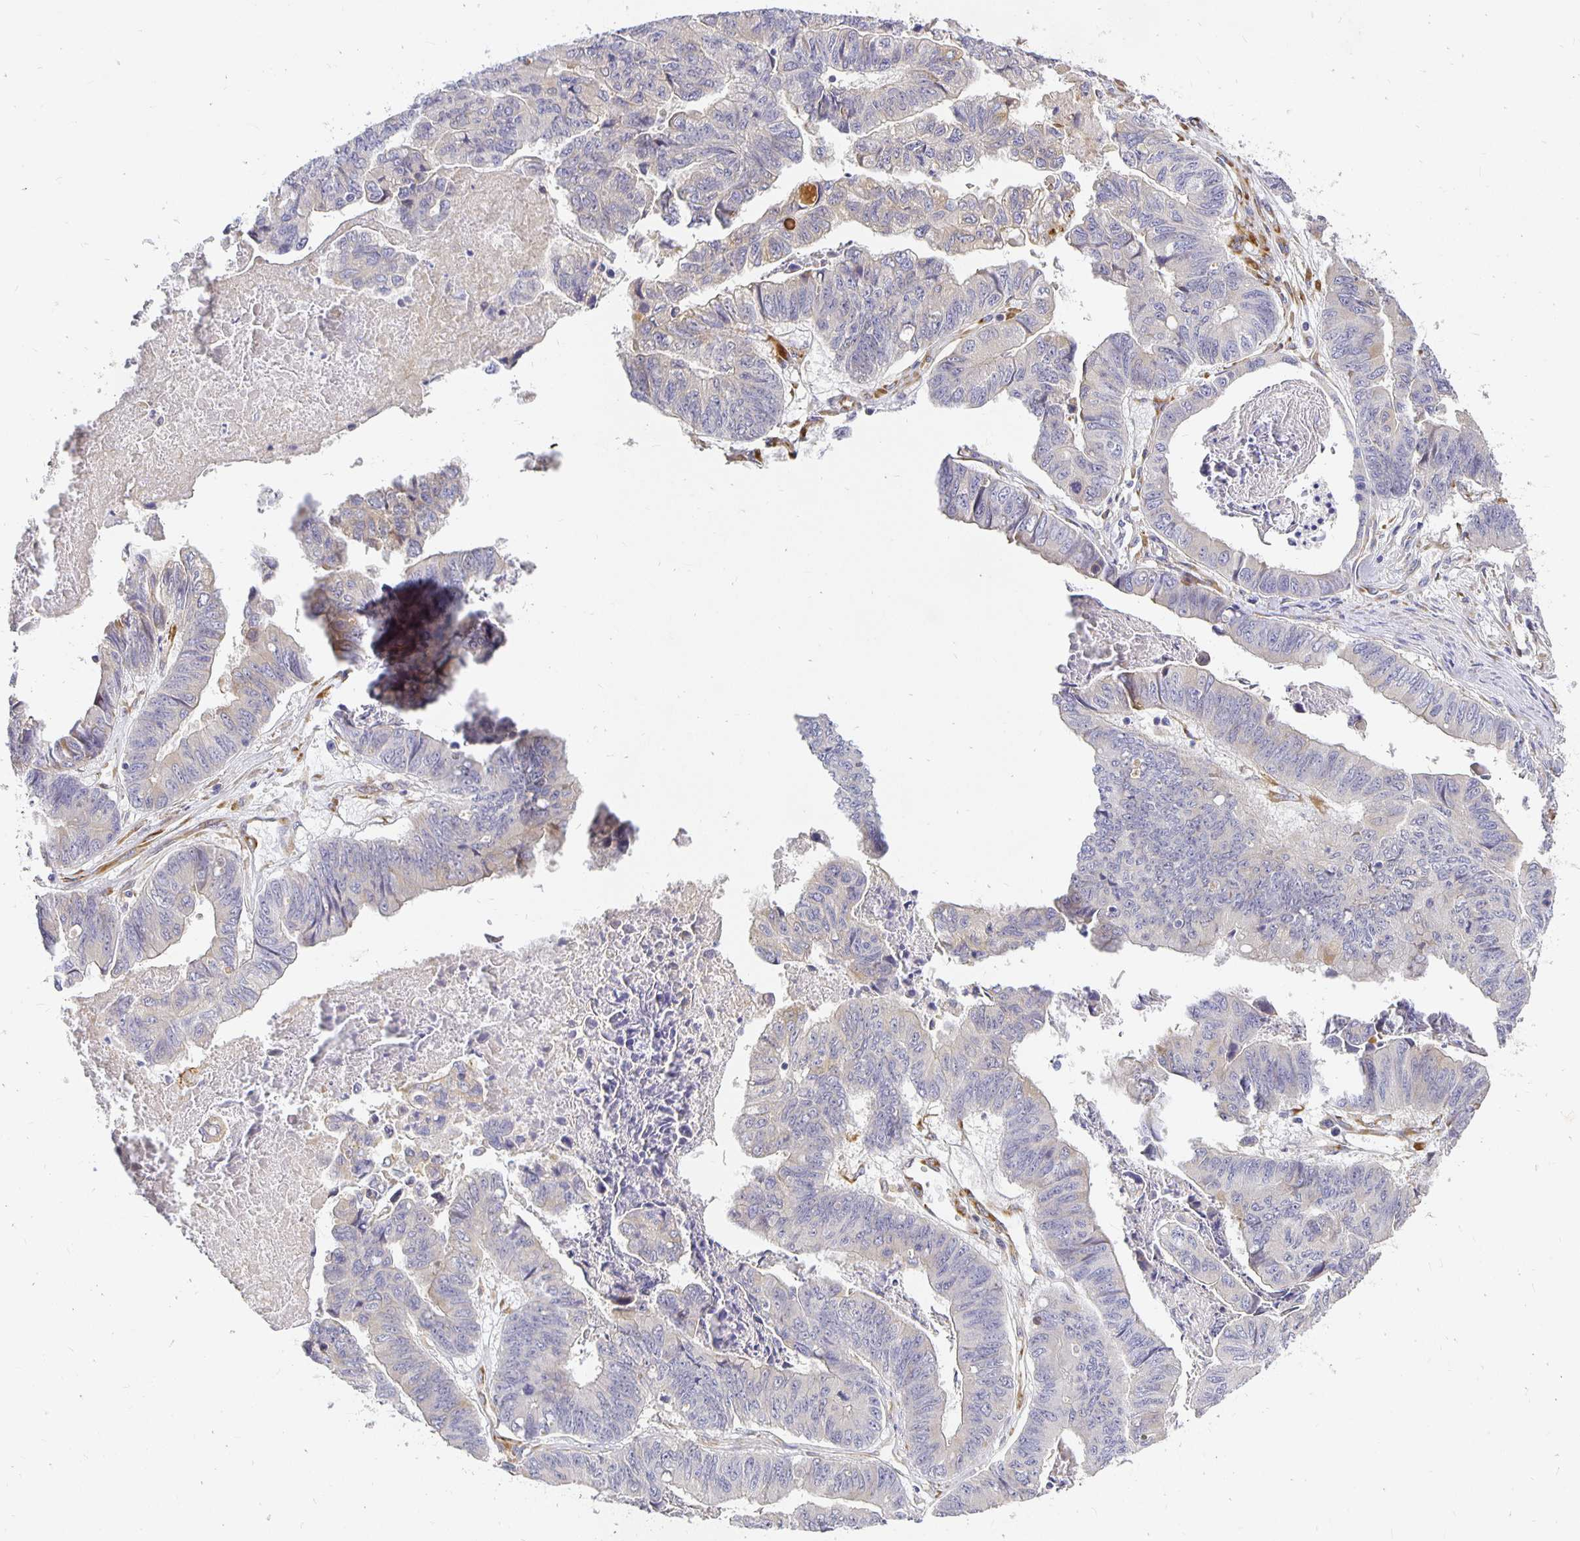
{"staining": {"intensity": "negative", "quantity": "none", "location": "none"}, "tissue": "stomach cancer", "cell_type": "Tumor cells", "image_type": "cancer", "snomed": [{"axis": "morphology", "description": "Adenocarcinoma, NOS"}, {"axis": "topography", "description": "Stomach, lower"}], "caption": "High magnification brightfield microscopy of adenocarcinoma (stomach) stained with DAB (3,3'-diaminobenzidine) (brown) and counterstained with hematoxylin (blue): tumor cells show no significant positivity.", "gene": "PLOD1", "patient": {"sex": "male", "age": 77}}